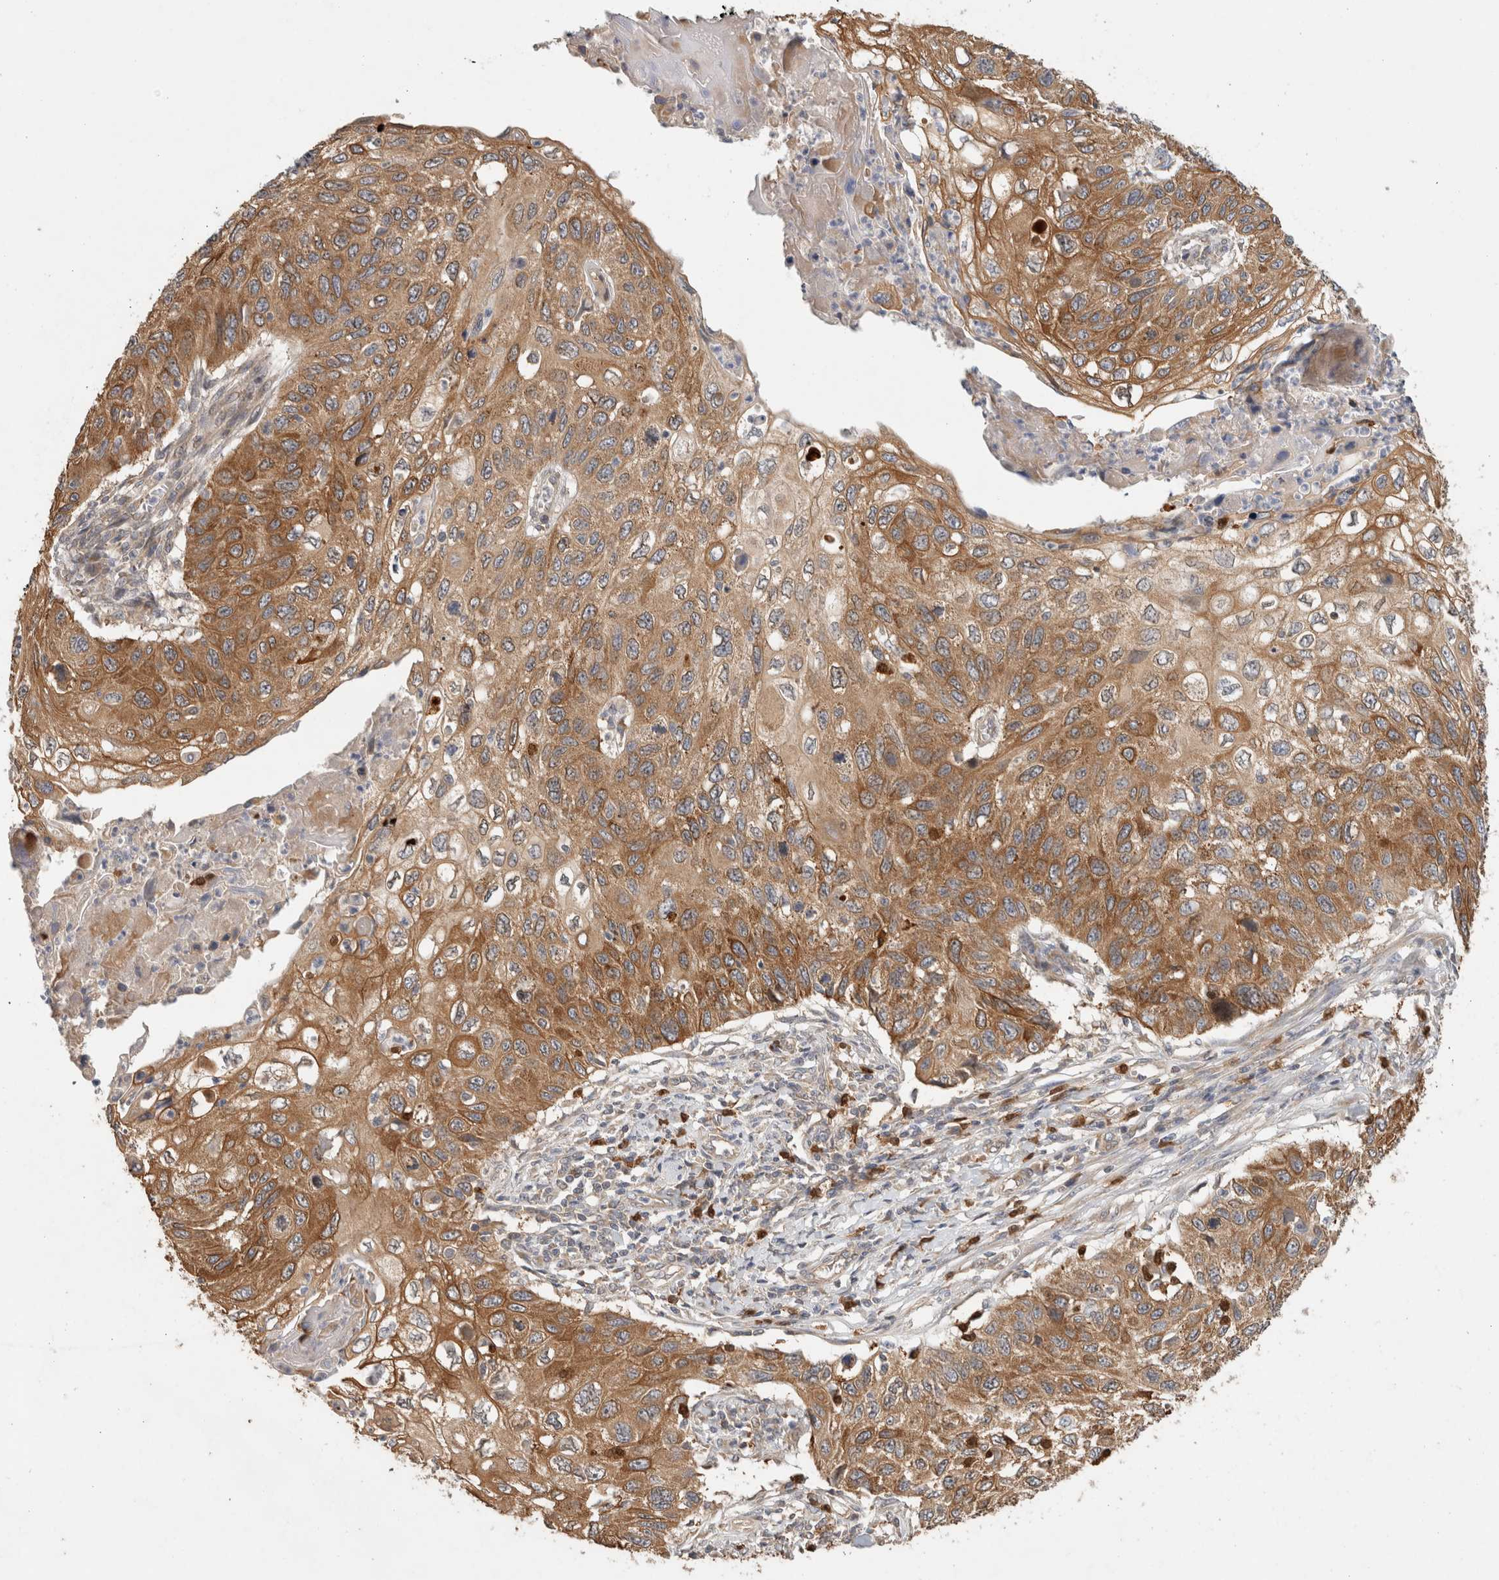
{"staining": {"intensity": "moderate", "quantity": ">75%", "location": "cytoplasmic/membranous"}, "tissue": "cervical cancer", "cell_type": "Tumor cells", "image_type": "cancer", "snomed": [{"axis": "morphology", "description": "Squamous cell carcinoma, NOS"}, {"axis": "topography", "description": "Cervix"}], "caption": "The histopathology image exhibits staining of cervical squamous cell carcinoma, revealing moderate cytoplasmic/membranous protein expression (brown color) within tumor cells. Using DAB (brown) and hematoxylin (blue) stains, captured at high magnification using brightfield microscopy.", "gene": "PUM1", "patient": {"sex": "female", "age": 70}}